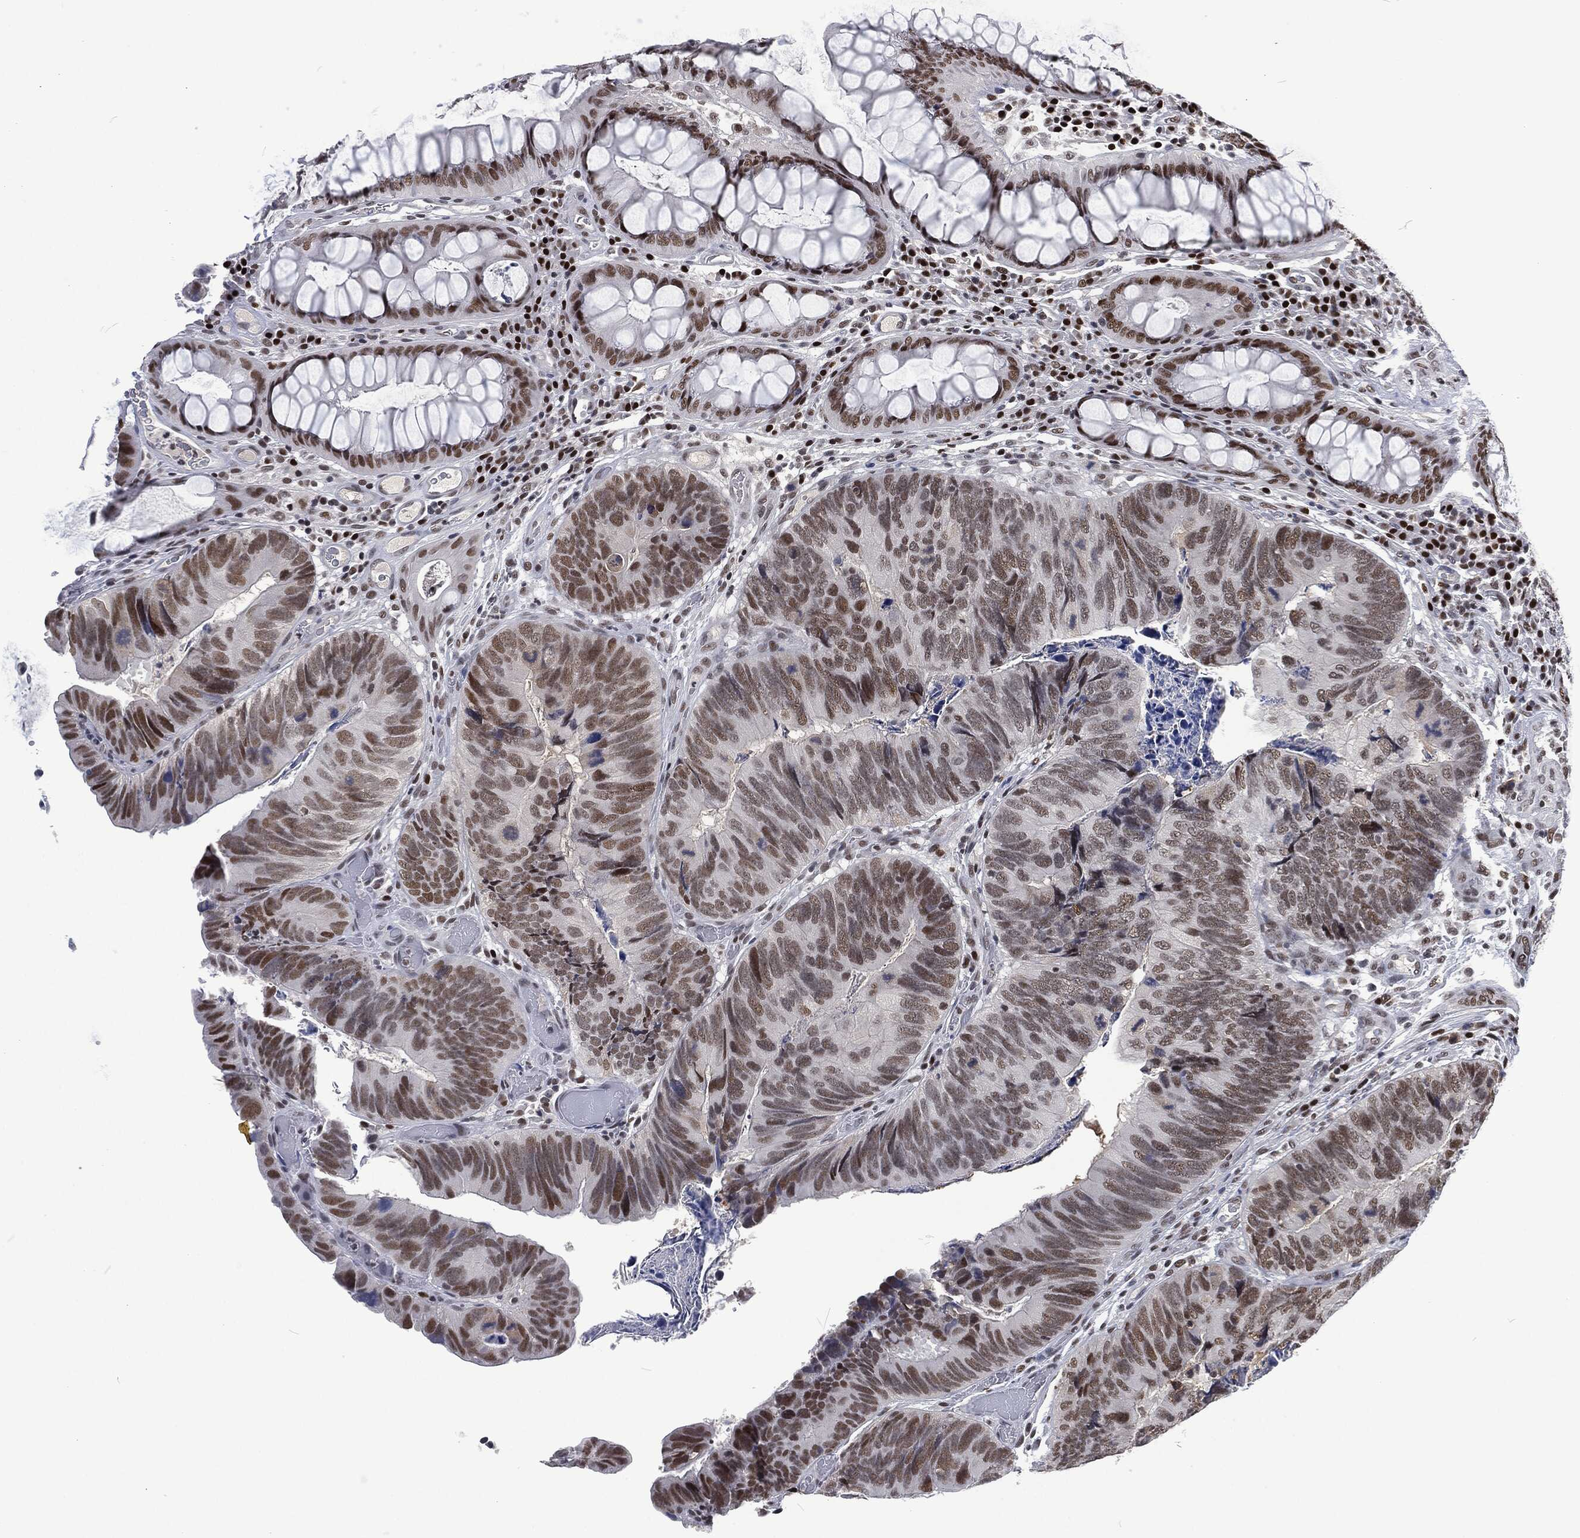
{"staining": {"intensity": "moderate", "quantity": "25%-75%", "location": "nuclear"}, "tissue": "colorectal cancer", "cell_type": "Tumor cells", "image_type": "cancer", "snomed": [{"axis": "morphology", "description": "Adenocarcinoma, NOS"}, {"axis": "topography", "description": "Colon"}], "caption": "Immunohistochemistry of adenocarcinoma (colorectal) shows medium levels of moderate nuclear positivity in approximately 25%-75% of tumor cells. The staining was performed using DAB (3,3'-diaminobenzidine), with brown indicating positive protein expression. Nuclei are stained blue with hematoxylin.", "gene": "DCPS", "patient": {"sex": "female", "age": 67}}